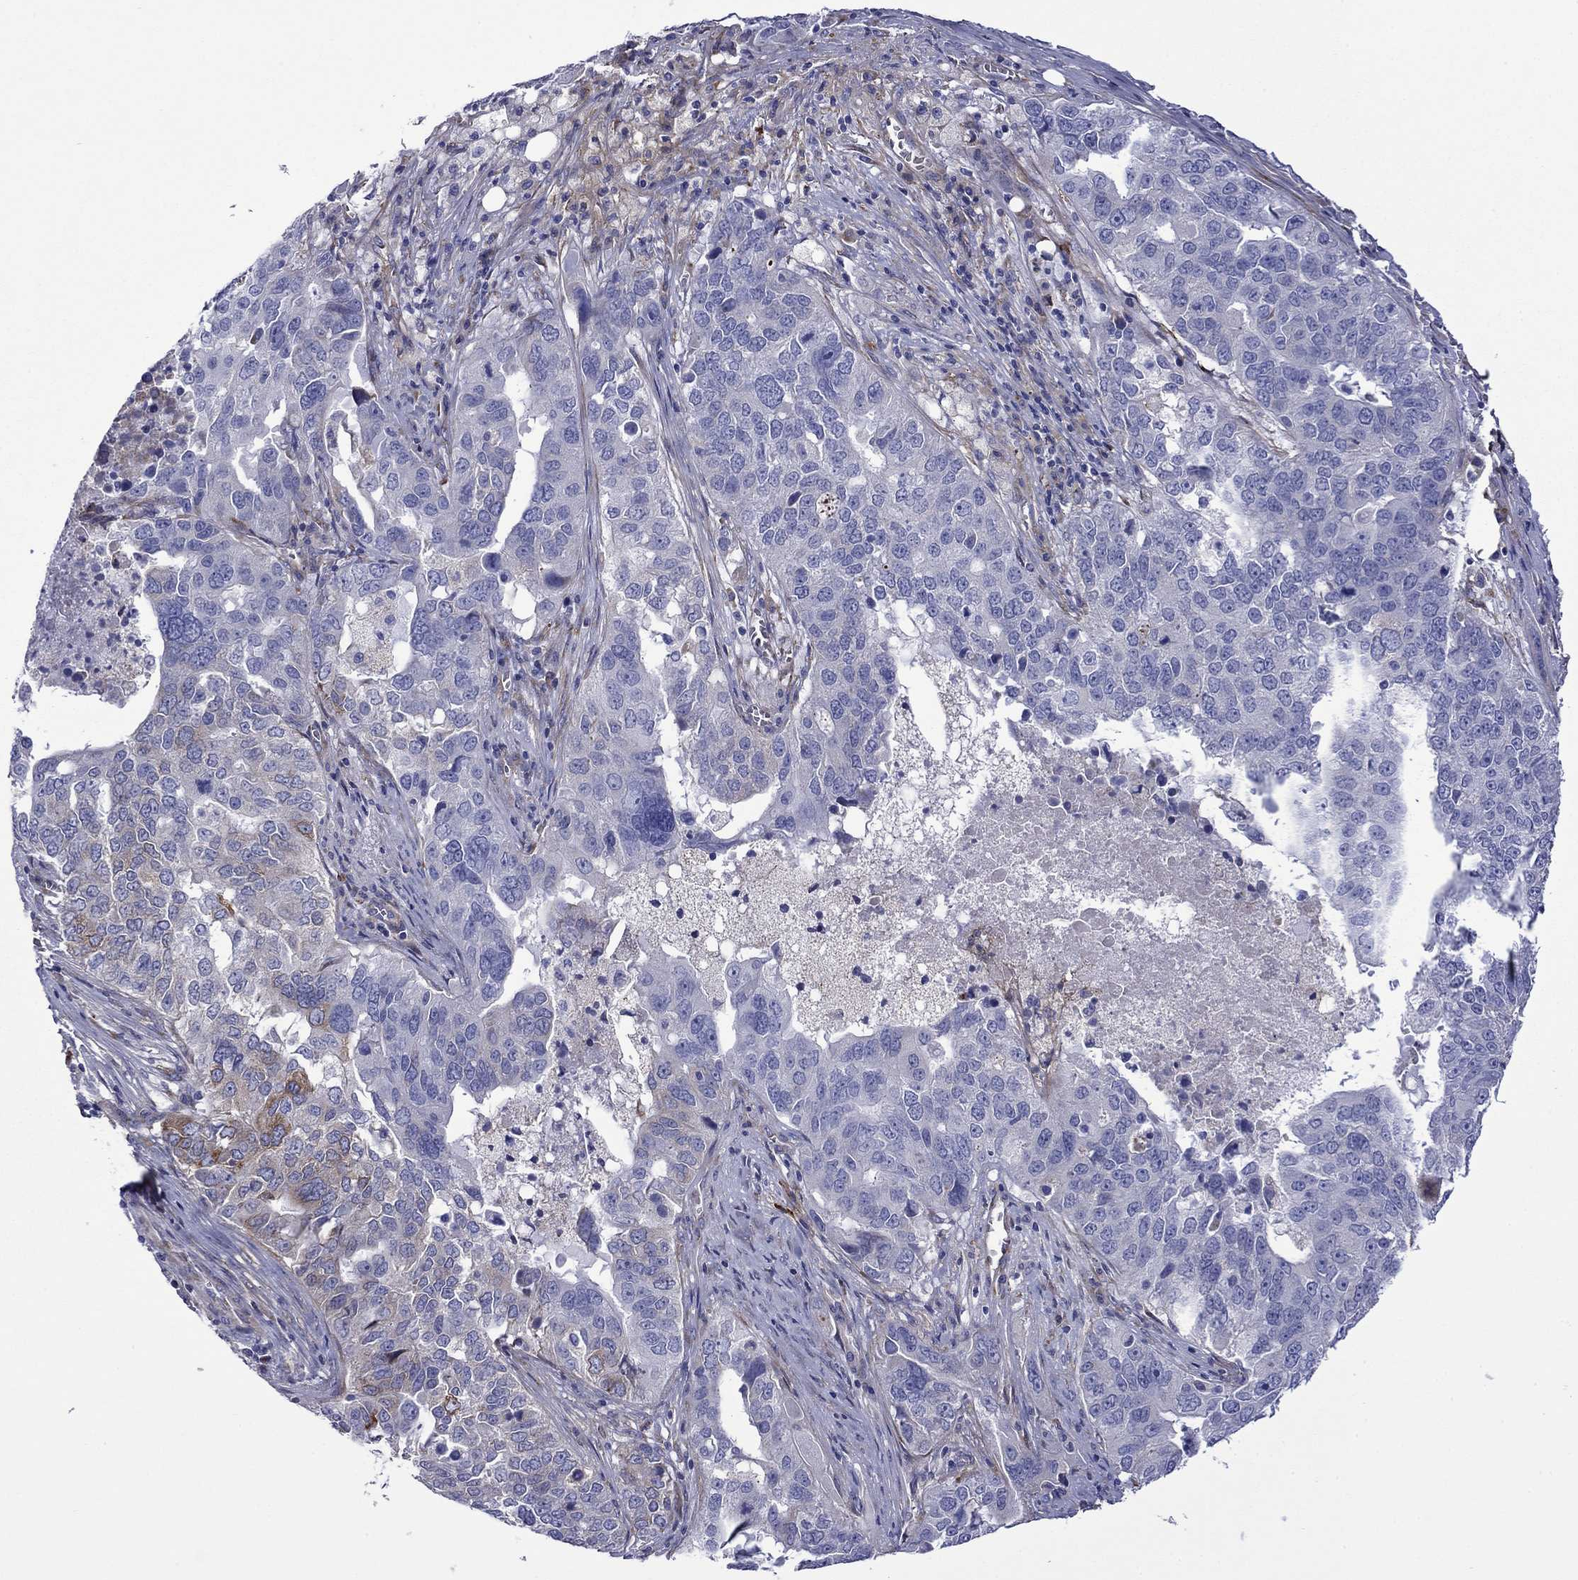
{"staining": {"intensity": "negative", "quantity": "none", "location": "none"}, "tissue": "ovarian cancer", "cell_type": "Tumor cells", "image_type": "cancer", "snomed": [{"axis": "morphology", "description": "Carcinoma, endometroid"}, {"axis": "topography", "description": "Soft tissue"}, {"axis": "topography", "description": "Ovary"}], "caption": "IHC of human ovarian cancer shows no expression in tumor cells.", "gene": "HSPG2", "patient": {"sex": "female", "age": 52}}